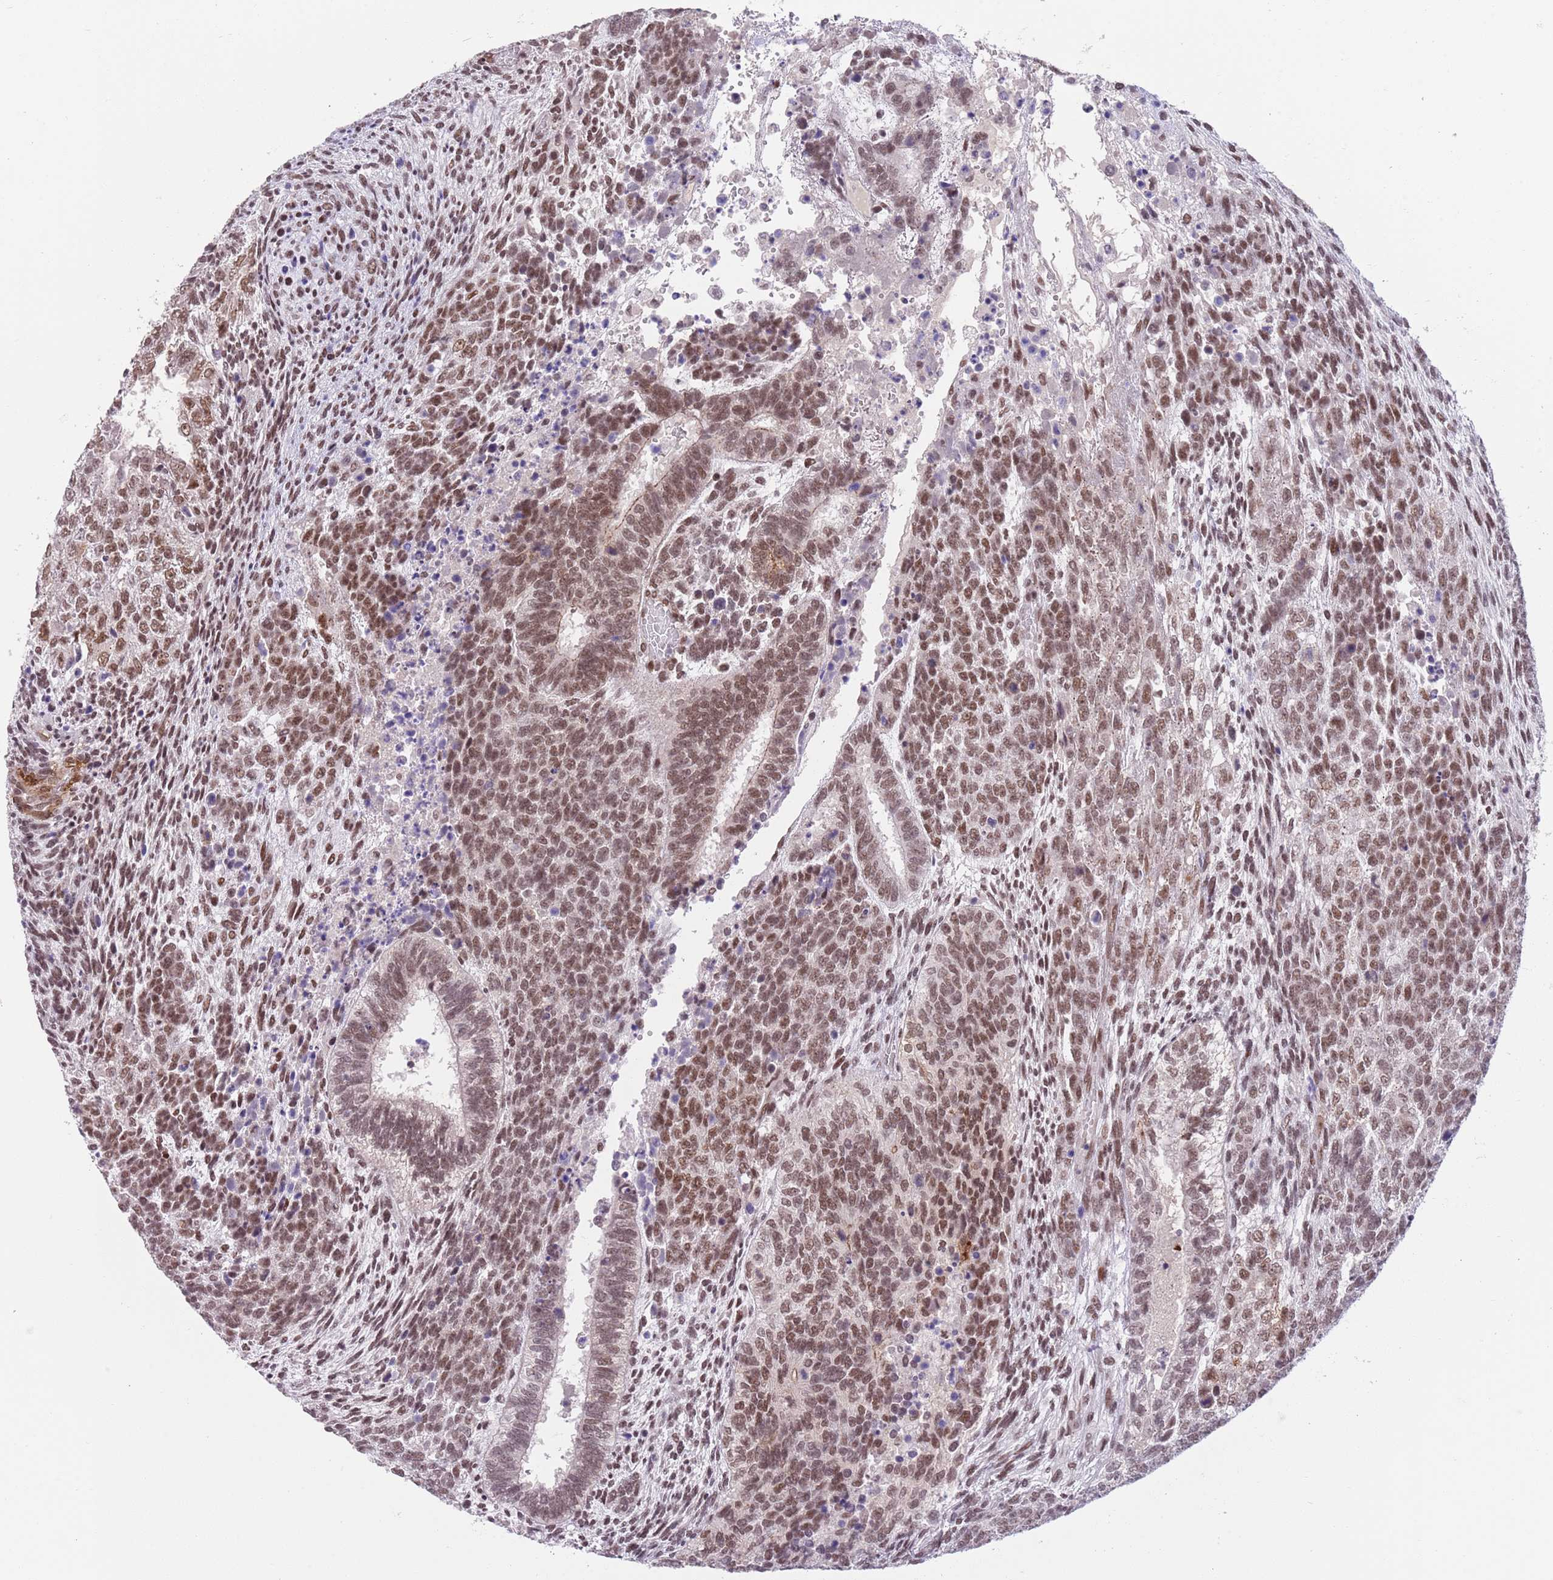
{"staining": {"intensity": "moderate", "quantity": ">75%", "location": "nuclear"}, "tissue": "testis cancer", "cell_type": "Tumor cells", "image_type": "cancer", "snomed": [{"axis": "morphology", "description": "Carcinoma, Embryonal, NOS"}, {"axis": "topography", "description": "Testis"}], "caption": "IHC photomicrograph of neoplastic tissue: human testis embryonal carcinoma stained using immunohistochemistry demonstrates medium levels of moderate protein expression localized specifically in the nuclear of tumor cells, appearing as a nuclear brown color.", "gene": "RFX1", "patient": {"sex": "male", "age": 23}}